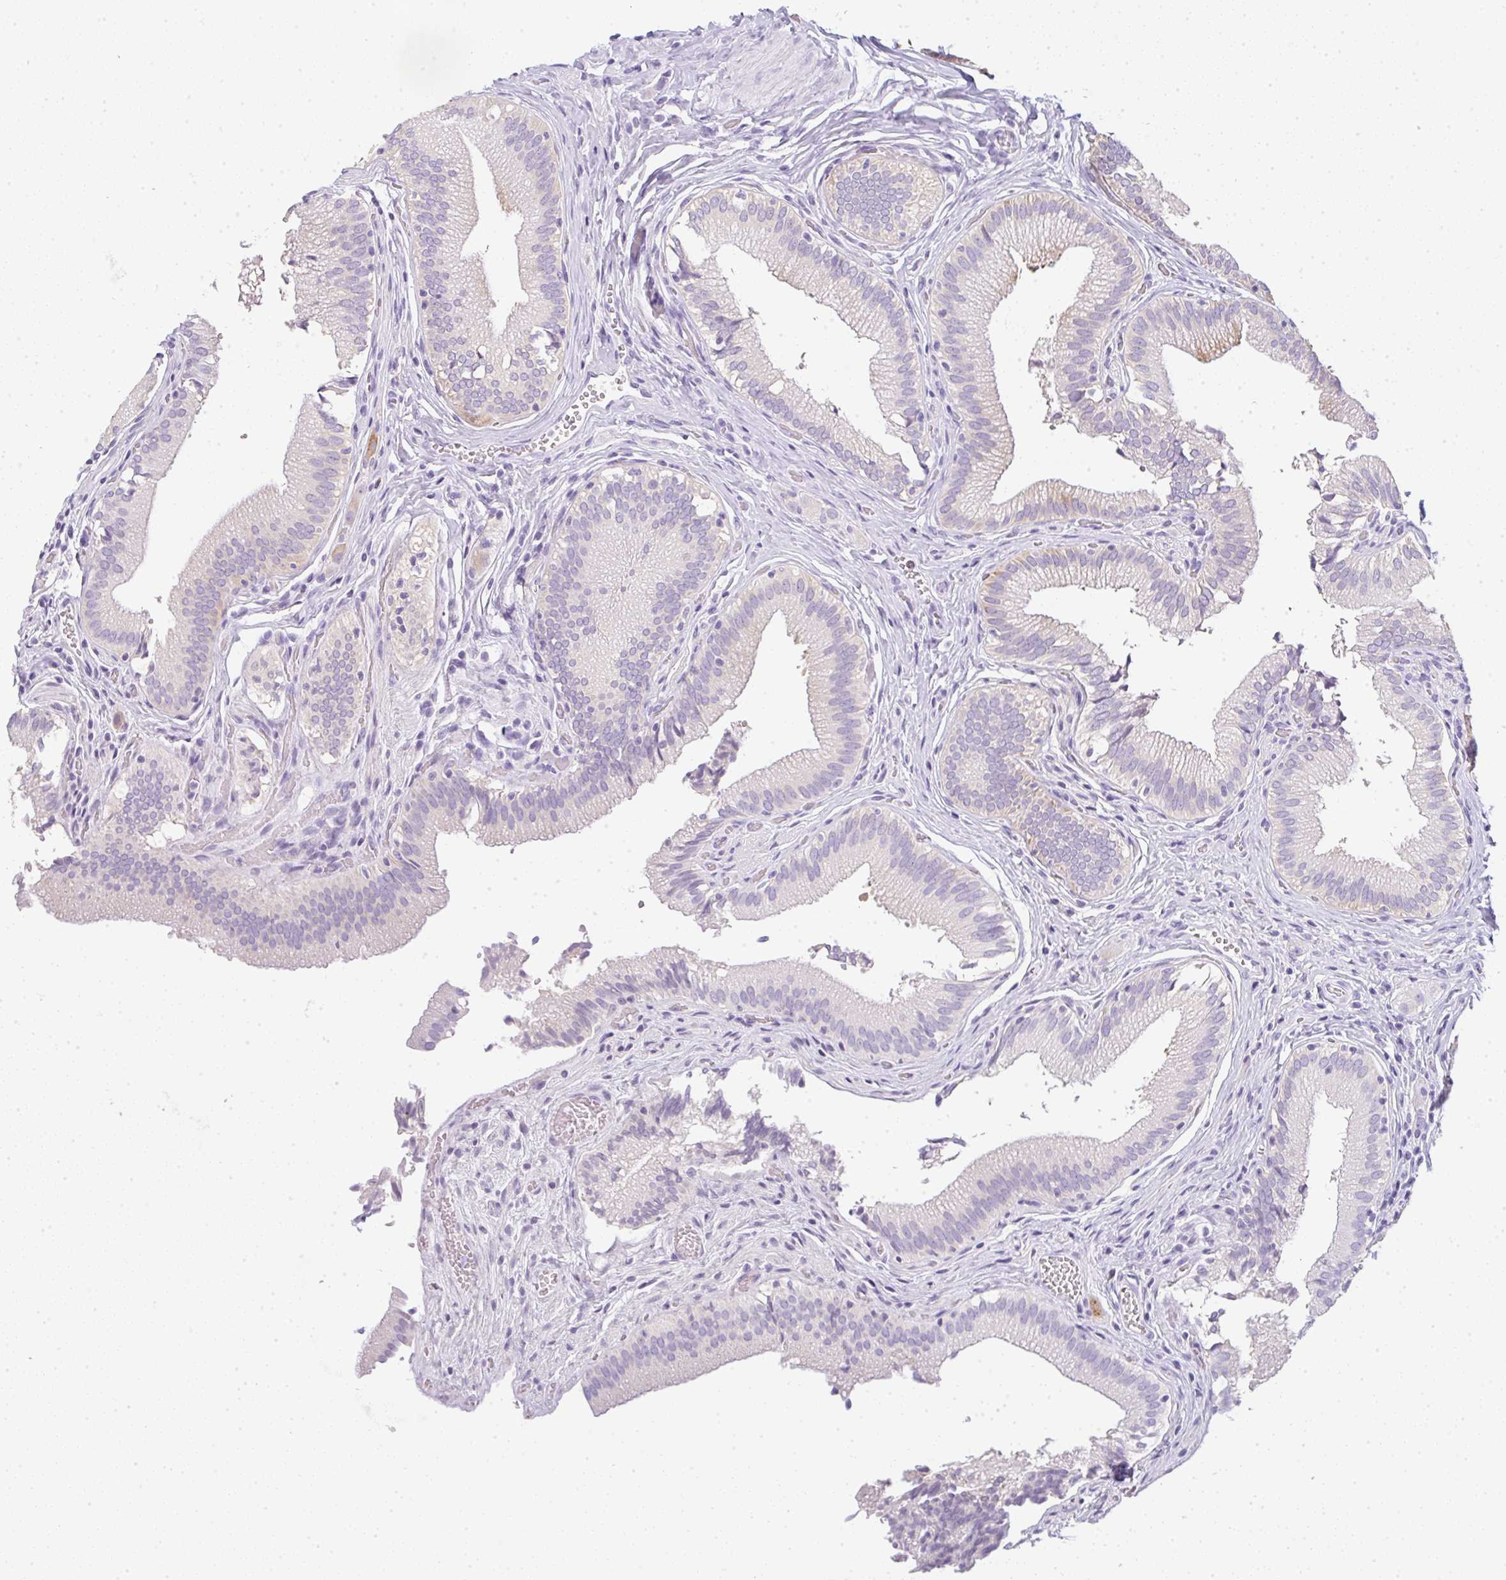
{"staining": {"intensity": "weak", "quantity": "<25%", "location": "cytoplasmic/membranous"}, "tissue": "gallbladder", "cell_type": "Glandular cells", "image_type": "normal", "snomed": [{"axis": "morphology", "description": "Normal tissue, NOS"}, {"axis": "topography", "description": "Gallbladder"}, {"axis": "topography", "description": "Peripheral nerve tissue"}], "caption": "Image shows no significant protein expression in glandular cells of normal gallbladder. (Stains: DAB IHC with hematoxylin counter stain, Microscopy: brightfield microscopy at high magnification).", "gene": "LPAR4", "patient": {"sex": "male", "age": 17}}